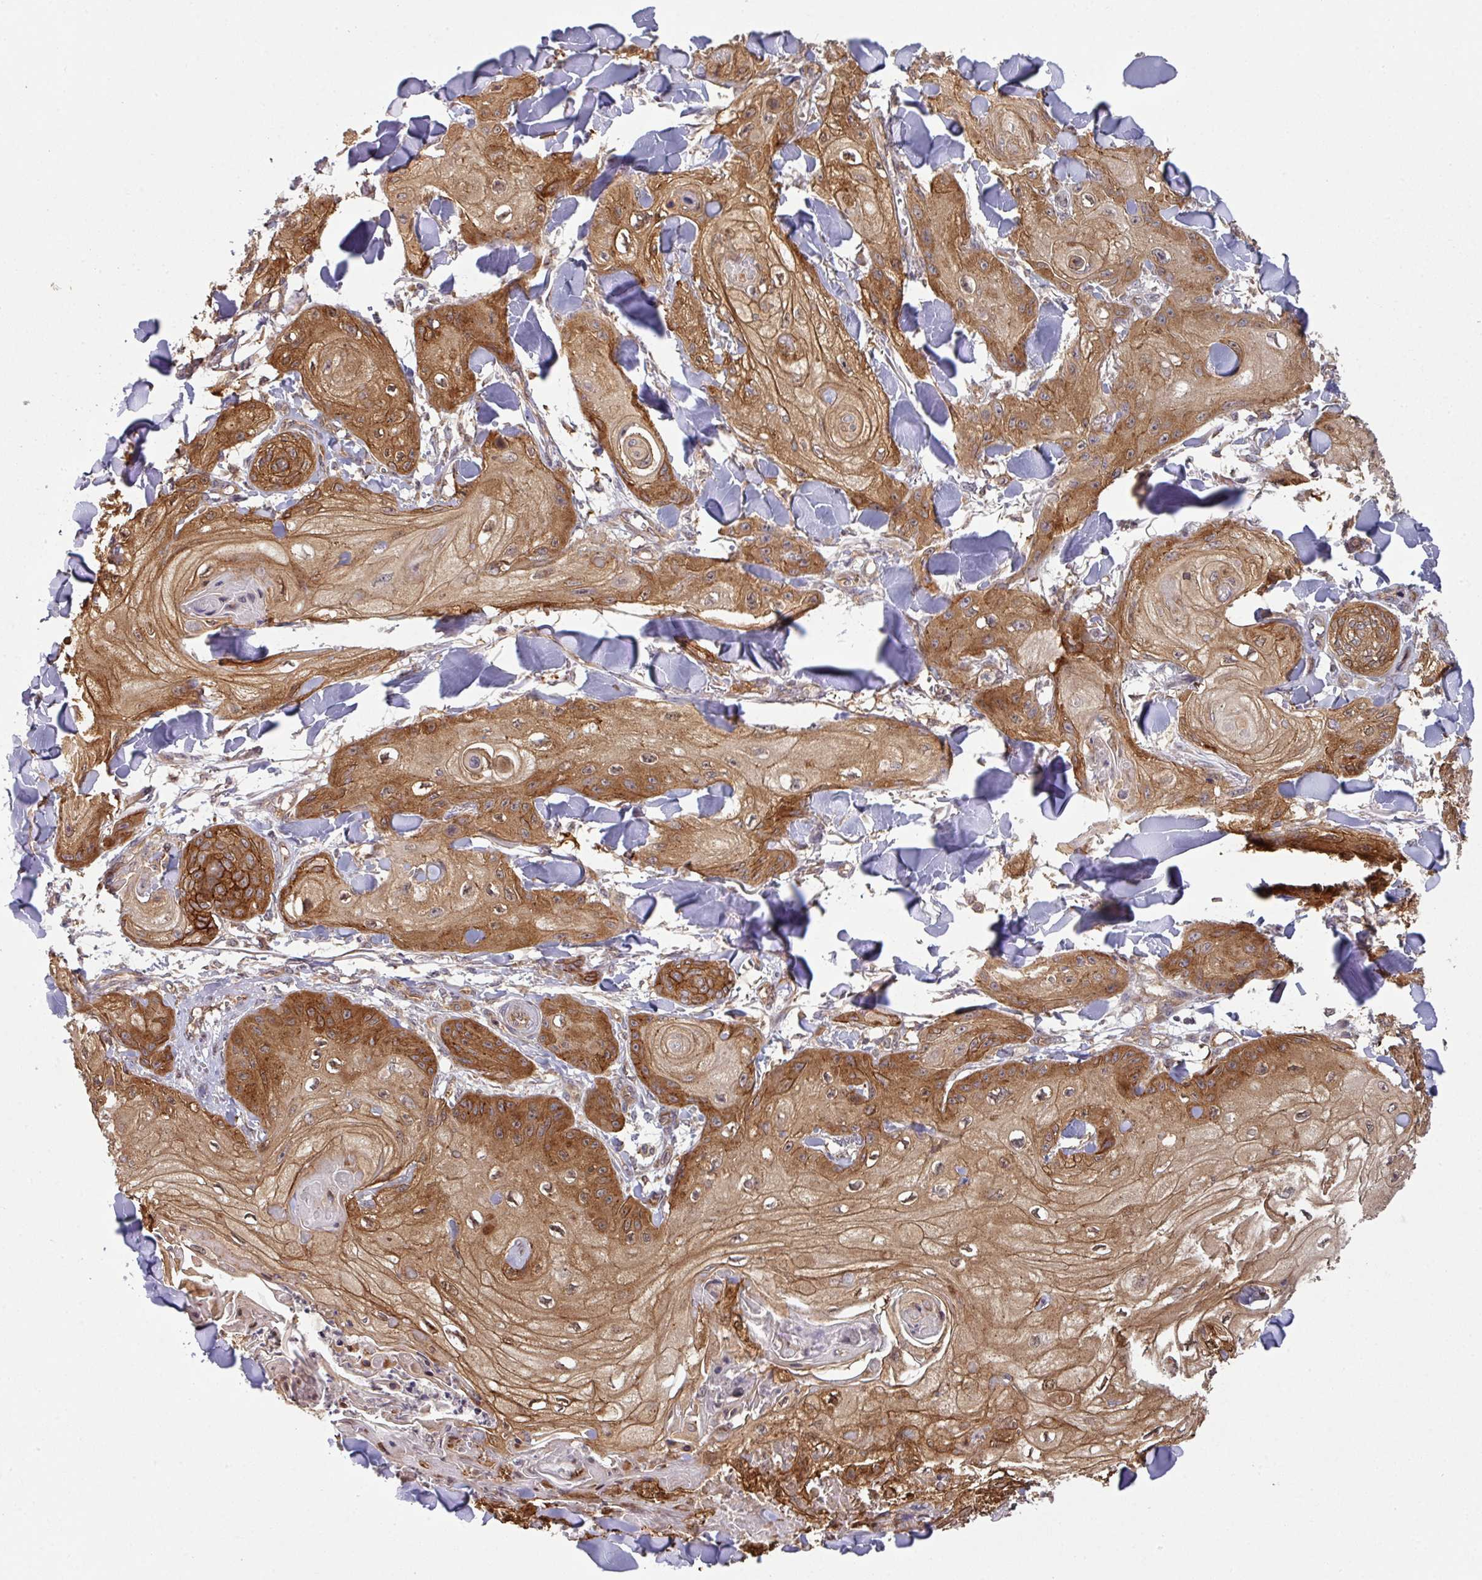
{"staining": {"intensity": "strong", "quantity": ">75%", "location": "cytoplasmic/membranous"}, "tissue": "skin cancer", "cell_type": "Tumor cells", "image_type": "cancer", "snomed": [{"axis": "morphology", "description": "Squamous cell carcinoma, NOS"}, {"axis": "topography", "description": "Skin"}], "caption": "Human skin cancer (squamous cell carcinoma) stained with a protein marker displays strong staining in tumor cells.", "gene": "CYFIP2", "patient": {"sex": "male", "age": 74}}